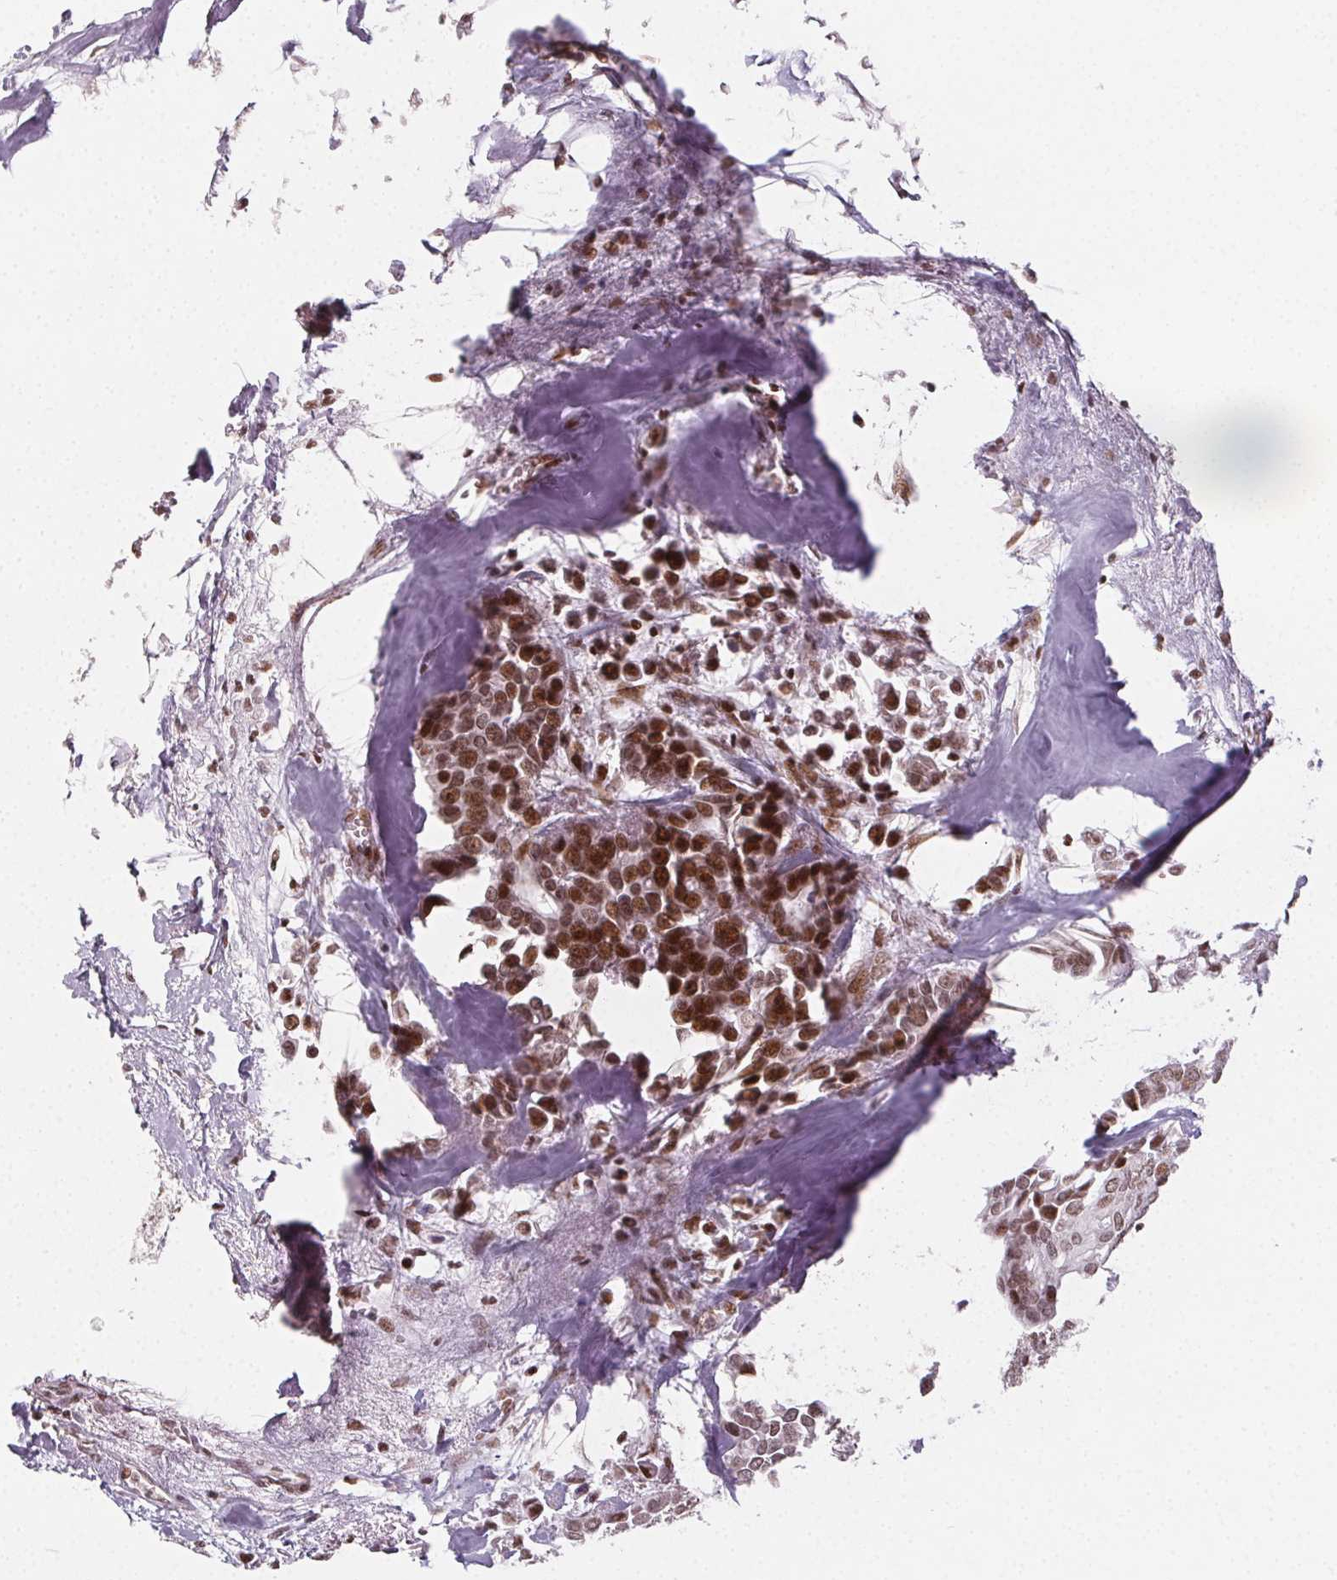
{"staining": {"intensity": "moderate", "quantity": ">75%", "location": "nuclear"}, "tissue": "breast cancer", "cell_type": "Tumor cells", "image_type": "cancer", "snomed": [{"axis": "morphology", "description": "Duct carcinoma"}, {"axis": "topography", "description": "Breast"}], "caption": "DAB (3,3'-diaminobenzidine) immunohistochemical staining of human breast invasive ductal carcinoma exhibits moderate nuclear protein positivity in approximately >75% of tumor cells. Immunohistochemistry (ihc) stains the protein of interest in brown and the nuclei are stained blue.", "gene": "KMT2A", "patient": {"sex": "female", "age": 54}}